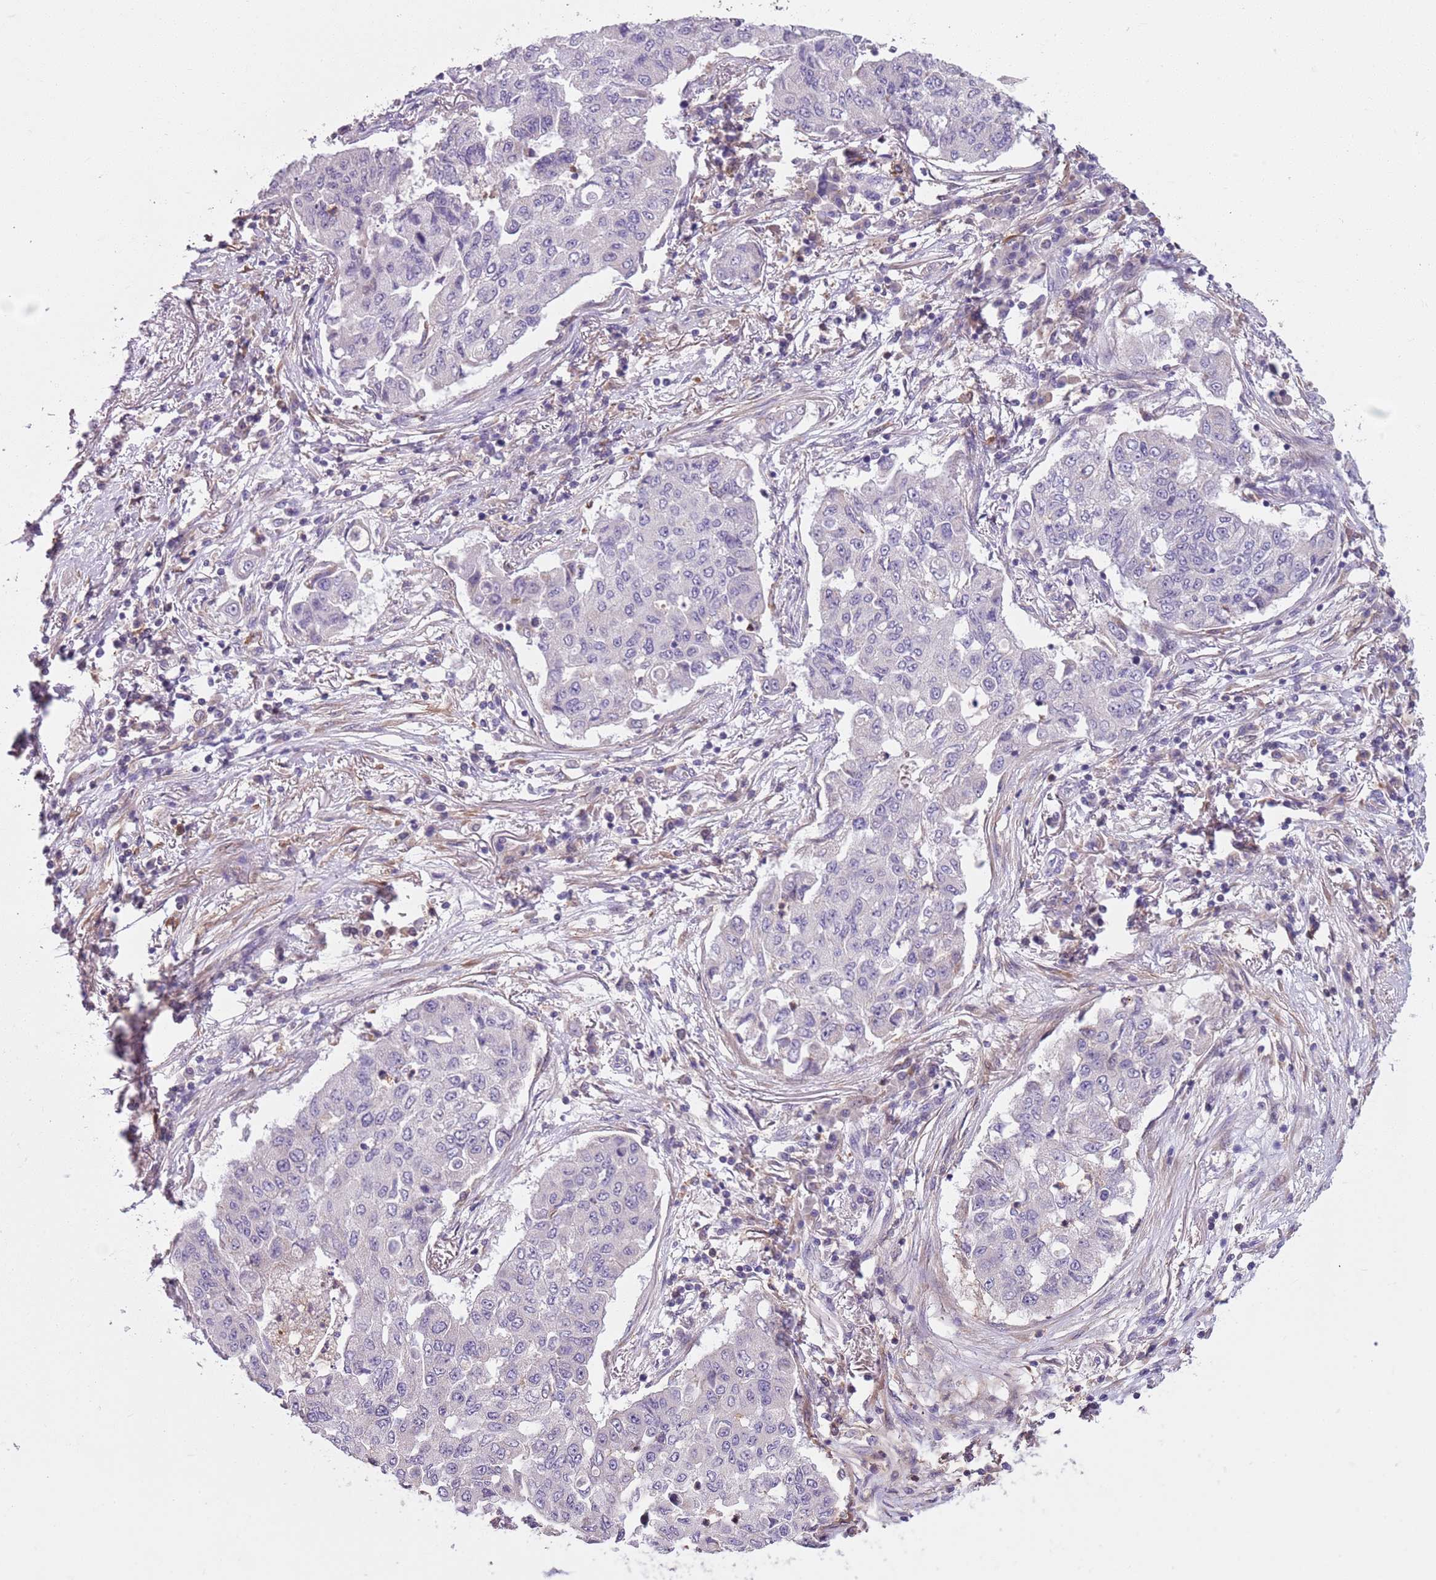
{"staining": {"intensity": "negative", "quantity": "none", "location": "none"}, "tissue": "lung cancer", "cell_type": "Tumor cells", "image_type": "cancer", "snomed": [{"axis": "morphology", "description": "Squamous cell carcinoma, NOS"}, {"axis": "topography", "description": "Lung"}], "caption": "This is an IHC photomicrograph of human lung cancer. There is no expression in tumor cells.", "gene": "JAML", "patient": {"sex": "male", "age": 74}}